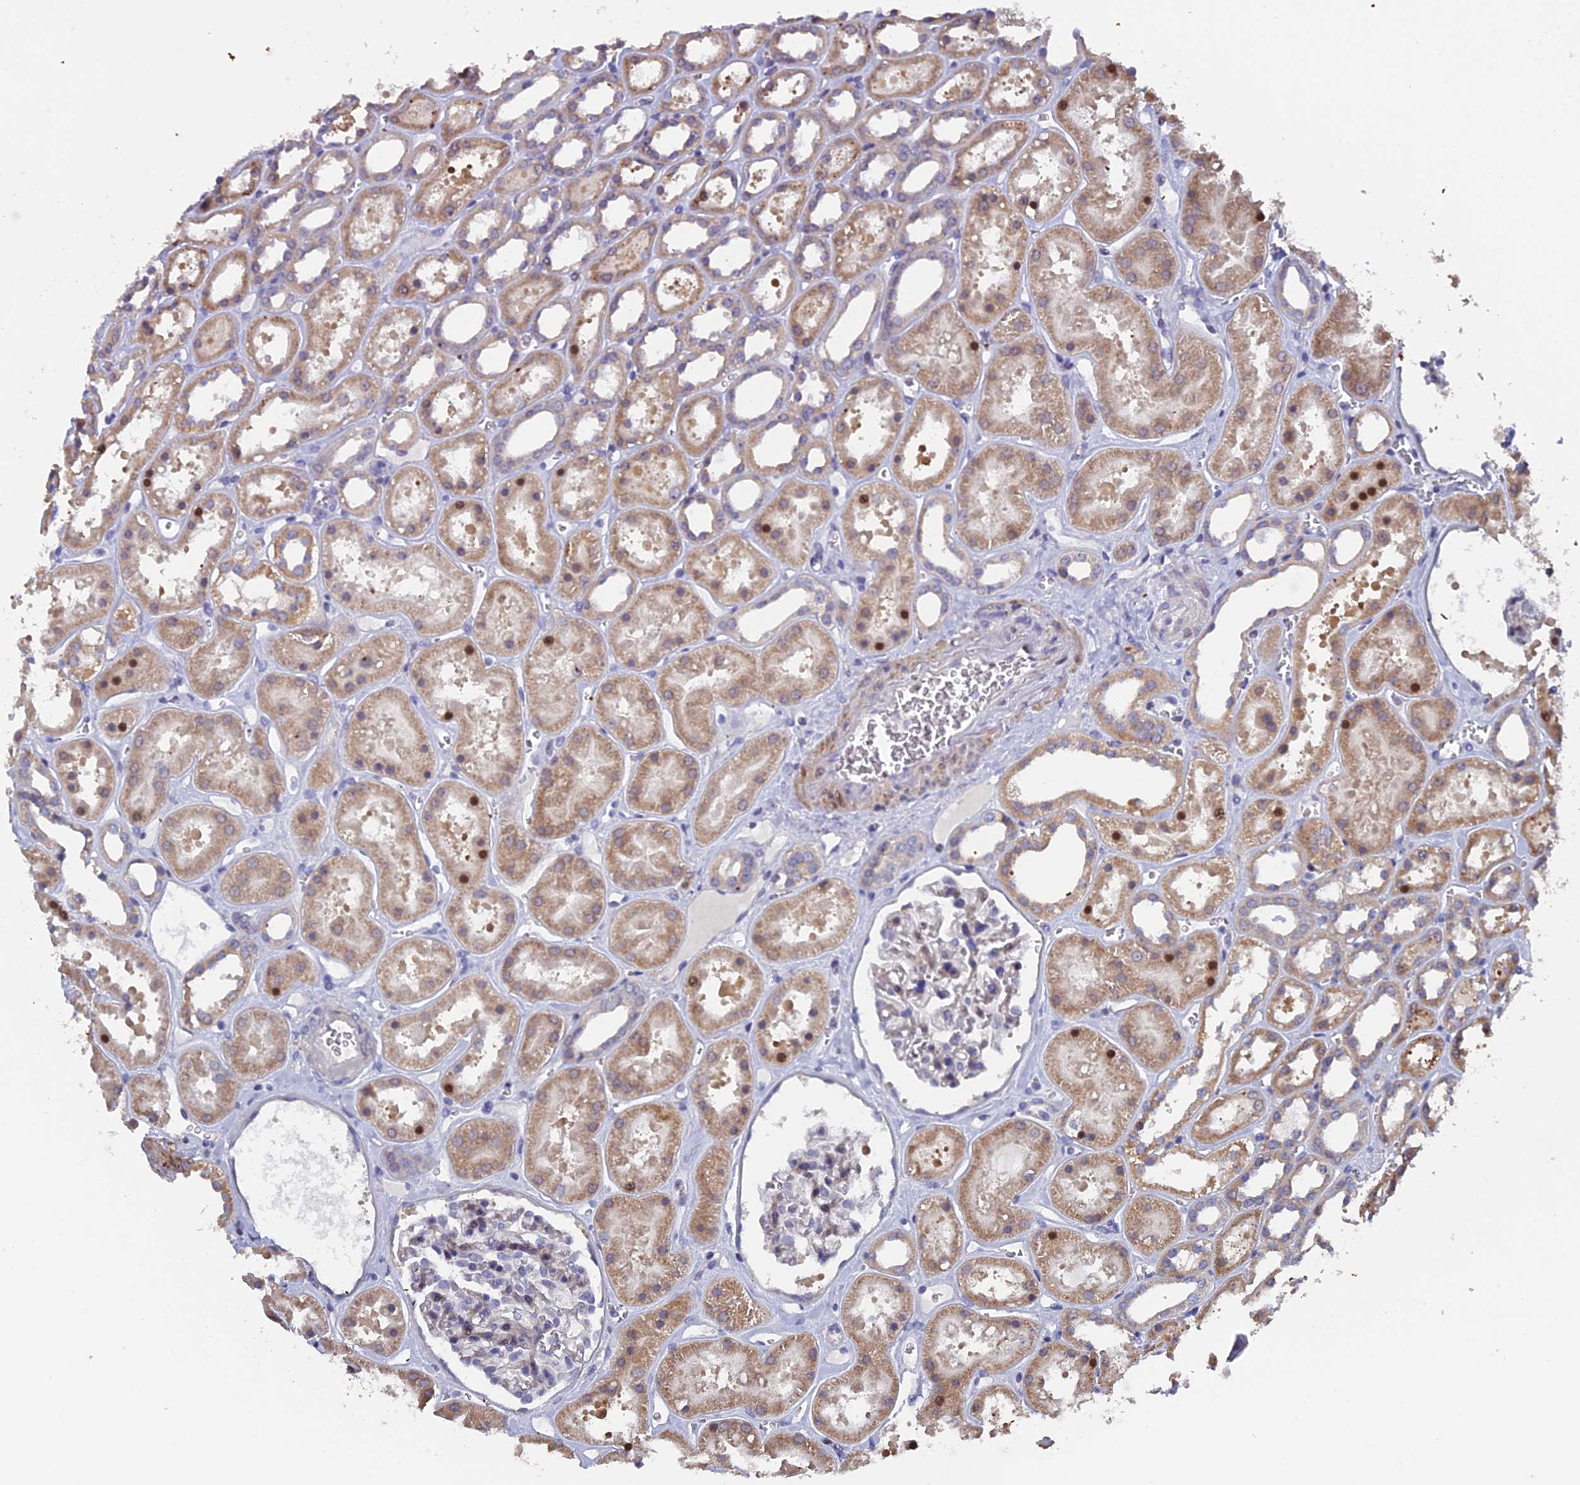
{"staining": {"intensity": "moderate", "quantity": "<25%", "location": "nuclear"}, "tissue": "kidney", "cell_type": "Cells in glomeruli", "image_type": "normal", "snomed": [{"axis": "morphology", "description": "Normal tissue, NOS"}, {"axis": "topography", "description": "Kidney"}], "caption": "Immunohistochemistry staining of benign kidney, which exhibits low levels of moderate nuclear positivity in about <25% of cells in glomeruli indicating moderate nuclear protein staining. The staining was performed using DAB (3,3'-diaminobenzidine) (brown) for protein detection and nuclei were counterstained in hematoxylin (blue).", "gene": "RAB28", "patient": {"sex": "female", "age": 41}}